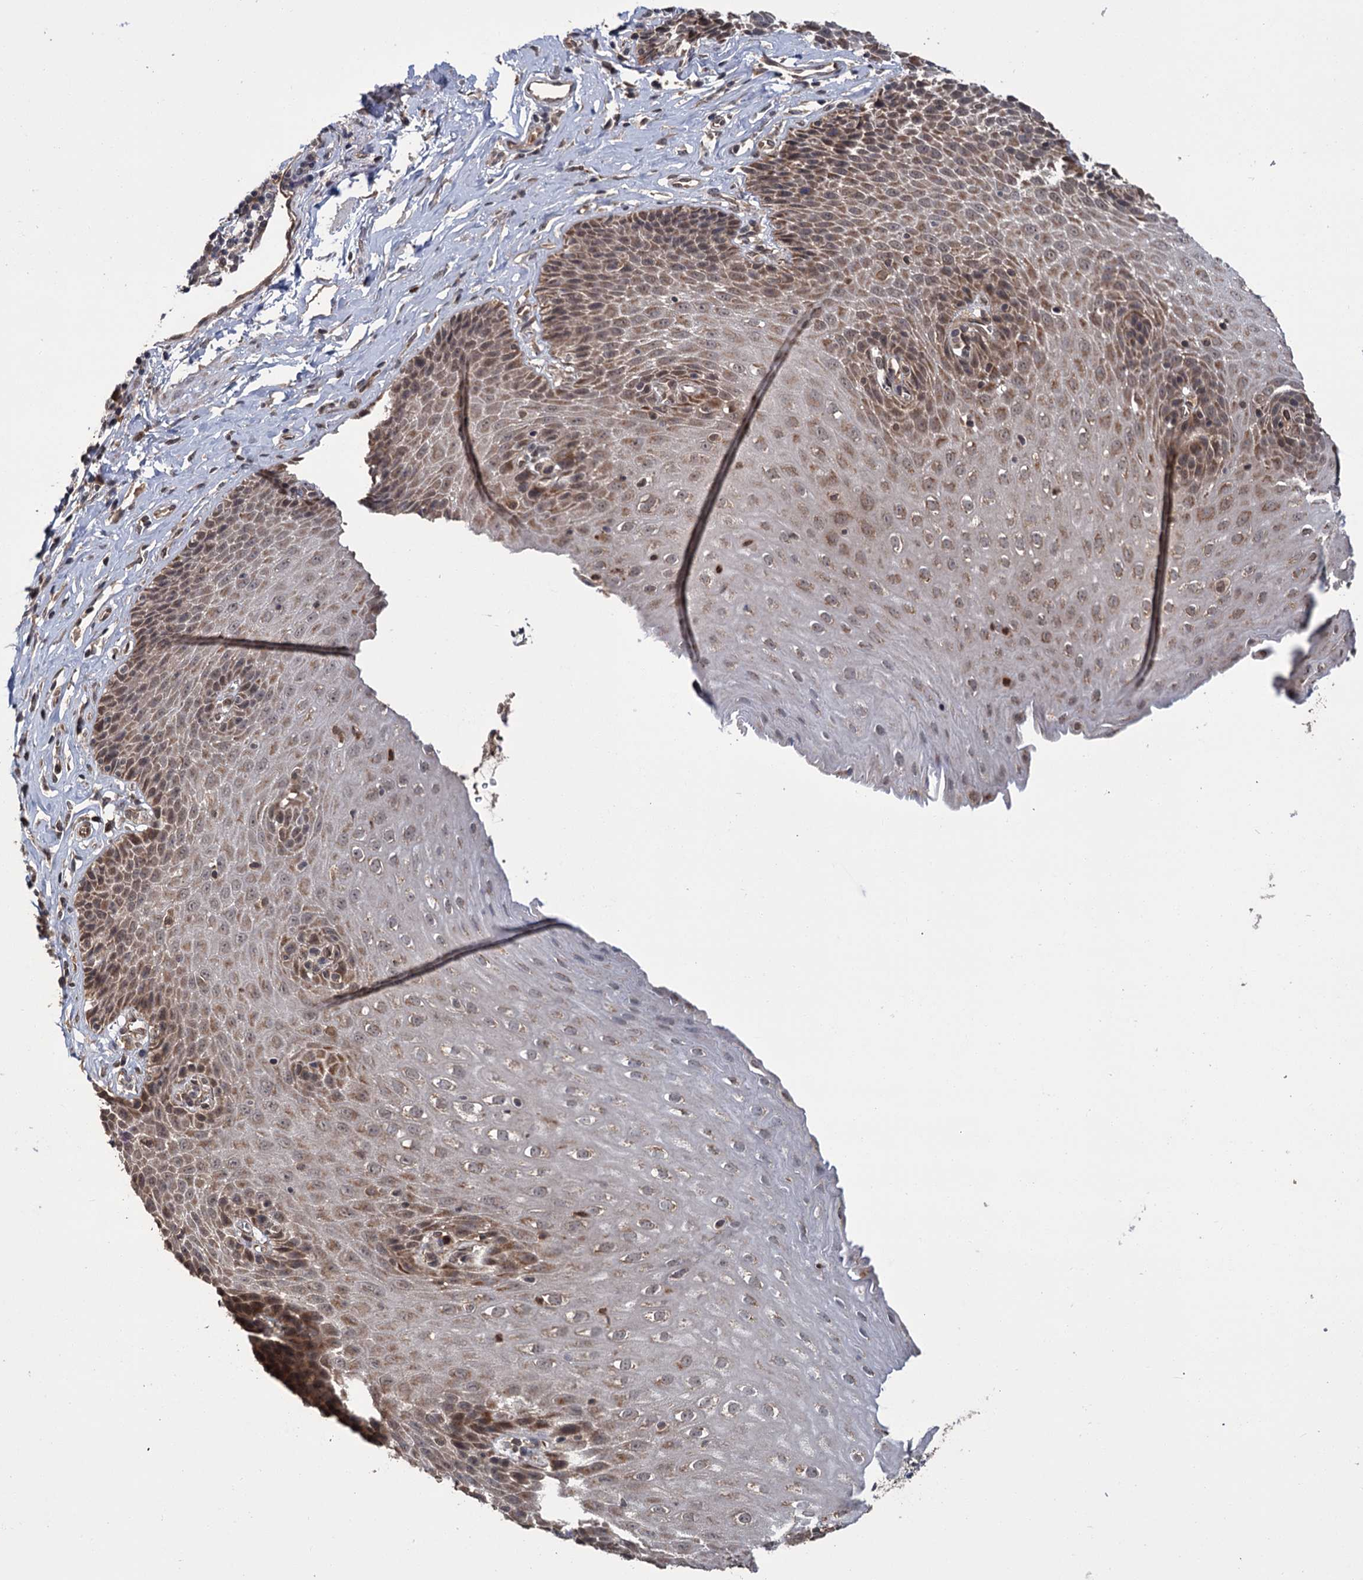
{"staining": {"intensity": "moderate", "quantity": ">75%", "location": "cytoplasmic/membranous,nuclear"}, "tissue": "esophagus", "cell_type": "Squamous epithelial cells", "image_type": "normal", "snomed": [{"axis": "morphology", "description": "Normal tissue, NOS"}, {"axis": "topography", "description": "Esophagus"}], "caption": "DAB (3,3'-diaminobenzidine) immunohistochemical staining of normal human esophagus exhibits moderate cytoplasmic/membranous,nuclear protein staining in approximately >75% of squamous epithelial cells. (DAB (3,3'-diaminobenzidine) IHC, brown staining for protein, blue staining for nuclei).", "gene": "KANSL2", "patient": {"sex": "female", "age": 61}}